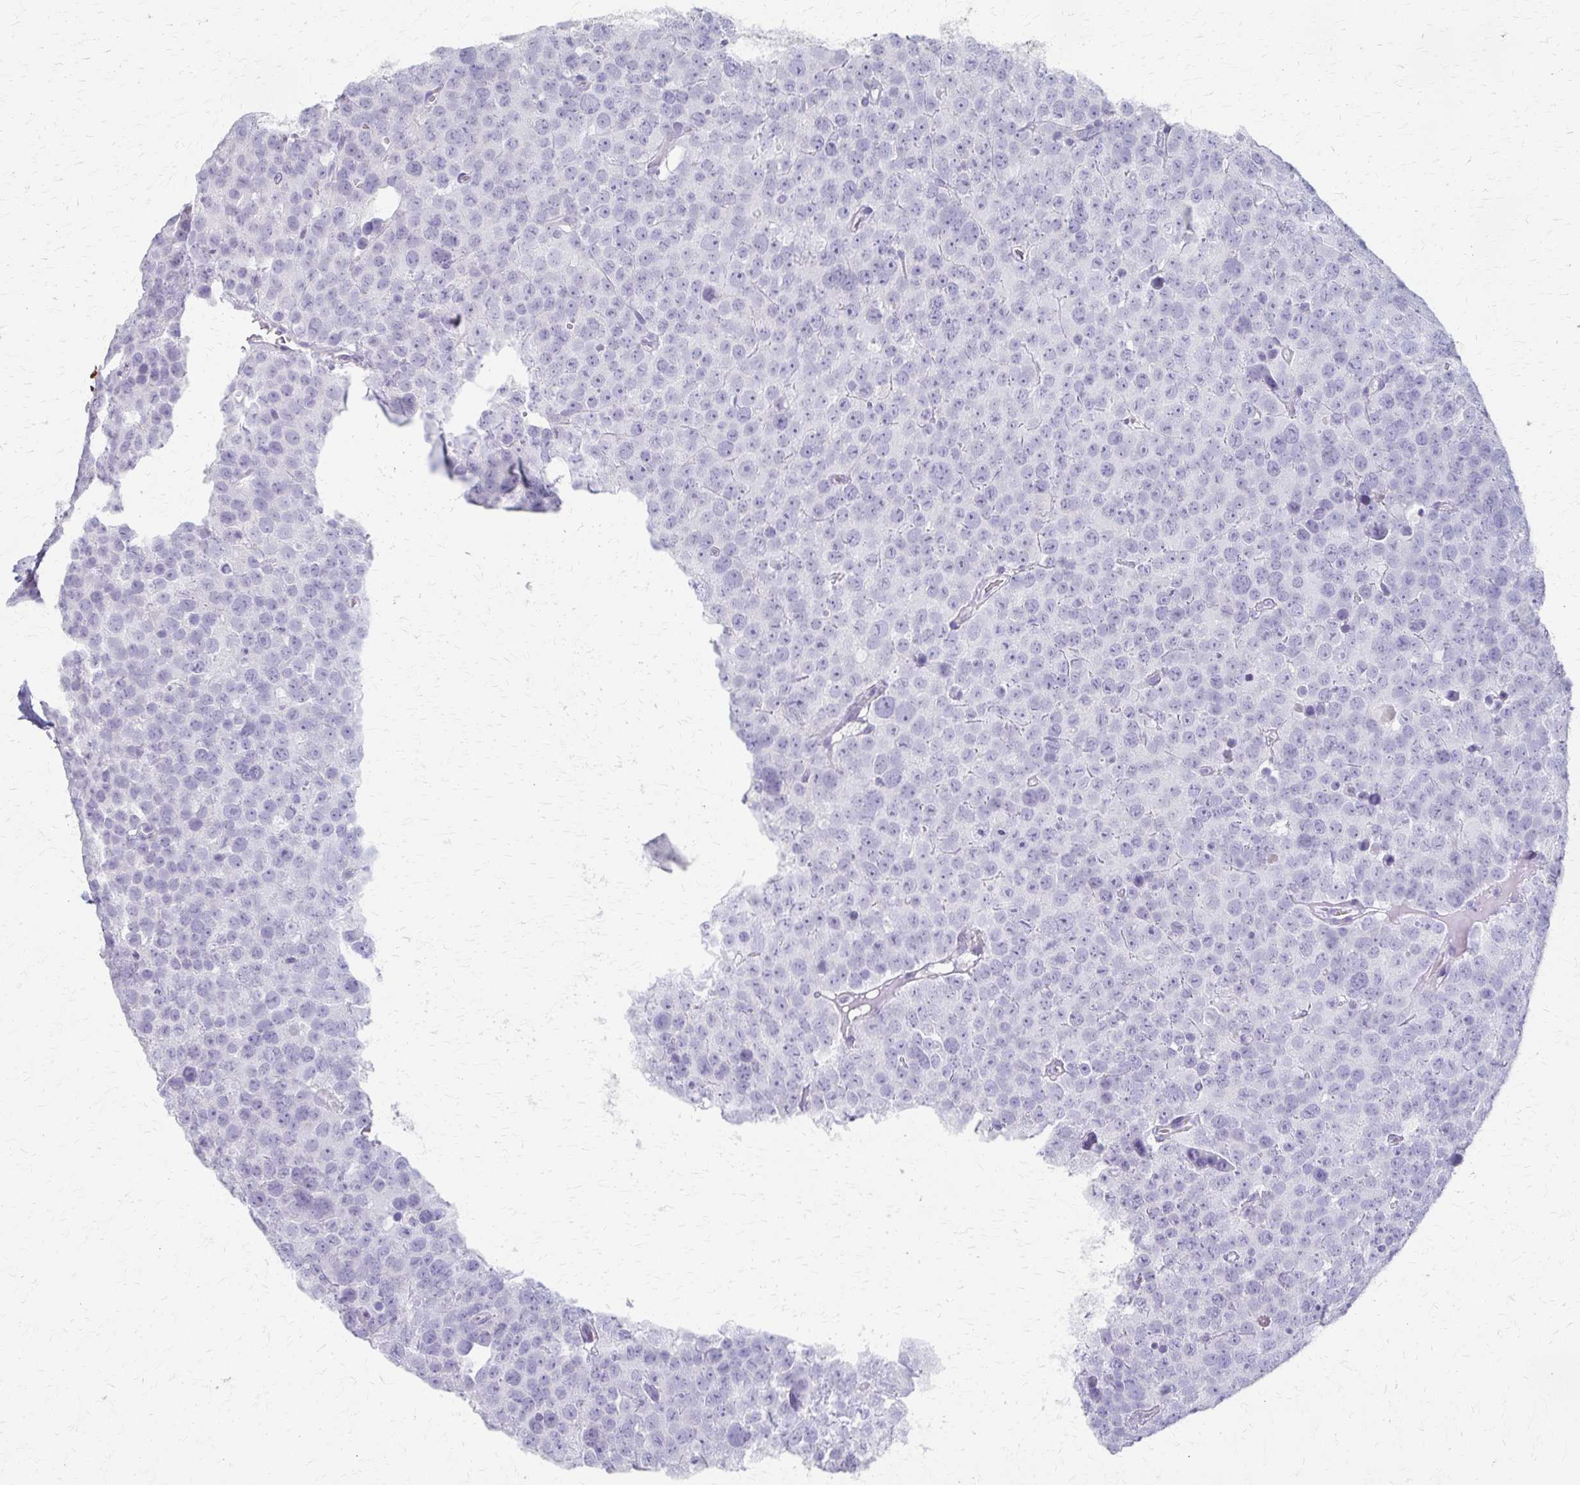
{"staining": {"intensity": "negative", "quantity": "none", "location": "none"}, "tissue": "testis cancer", "cell_type": "Tumor cells", "image_type": "cancer", "snomed": [{"axis": "morphology", "description": "Seminoma, NOS"}, {"axis": "topography", "description": "Testis"}], "caption": "IHC image of neoplastic tissue: human testis cancer (seminoma) stained with DAB shows no significant protein expression in tumor cells.", "gene": "CYB5A", "patient": {"sex": "male", "age": 71}}